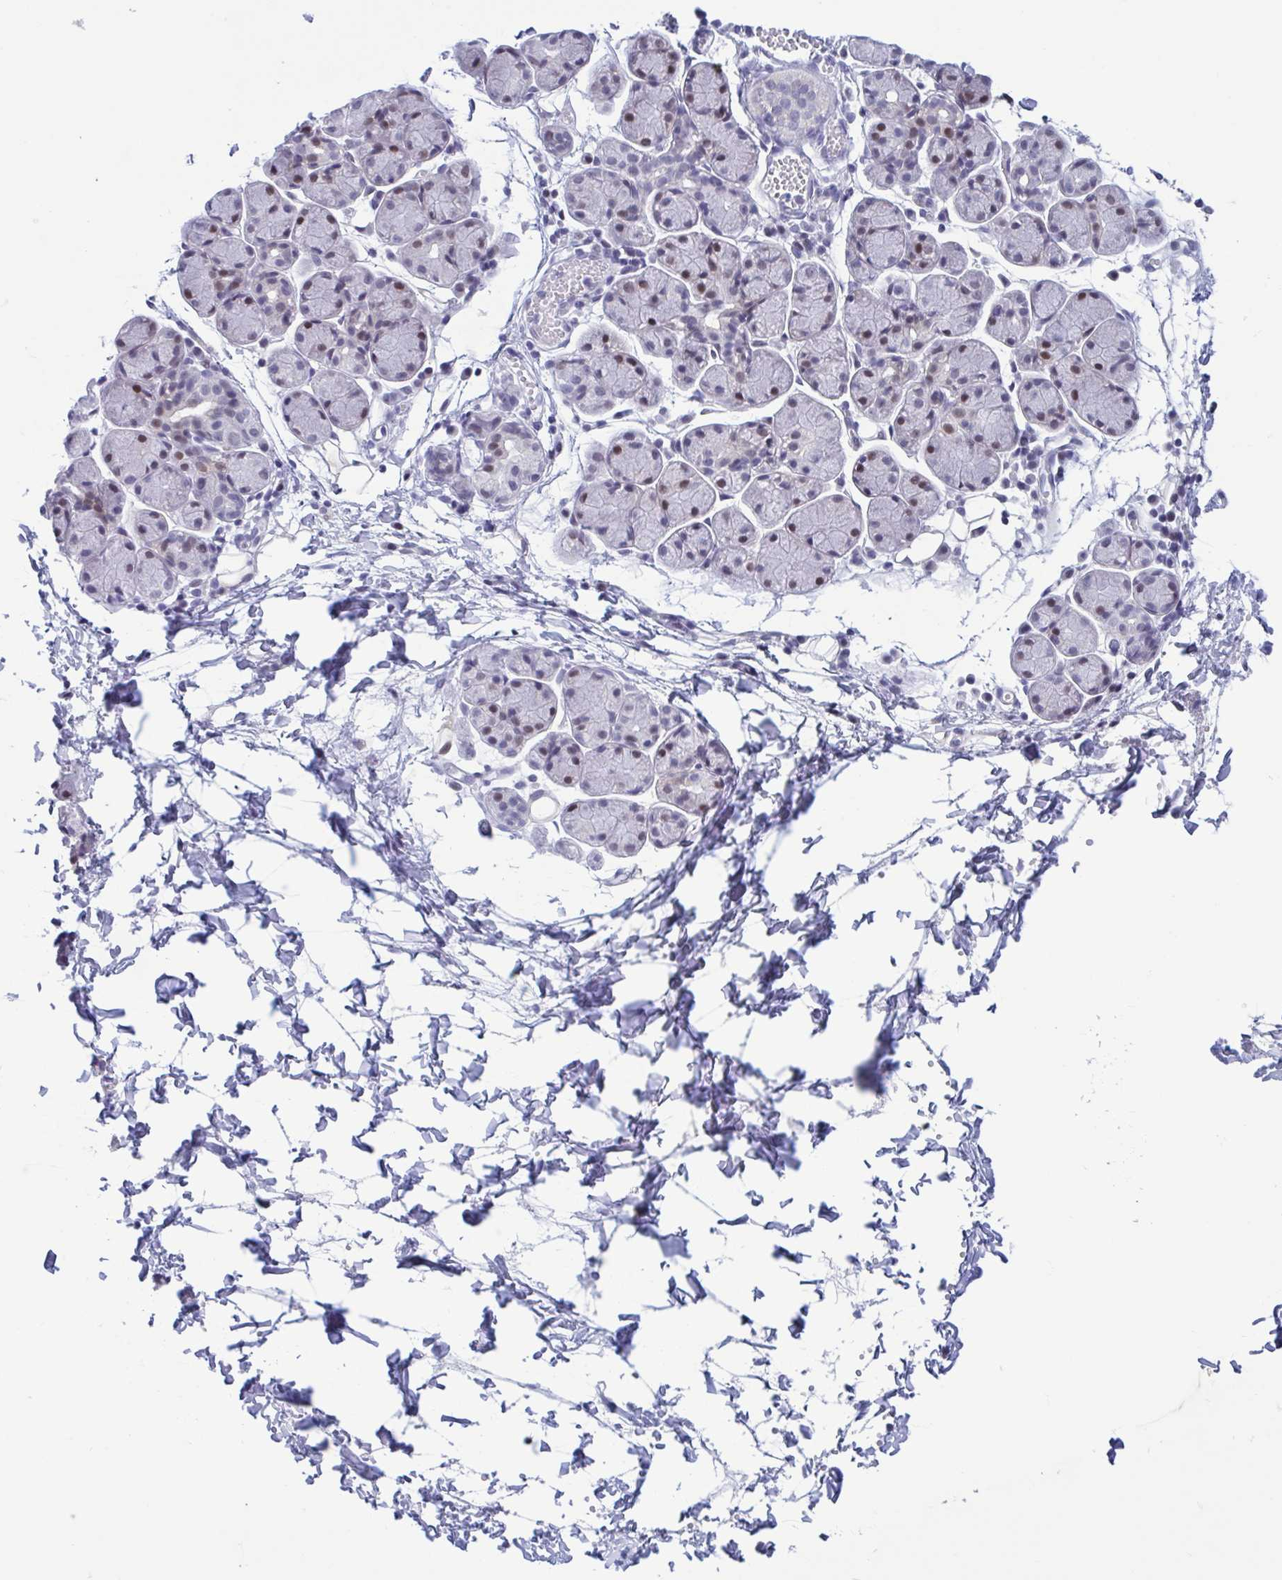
{"staining": {"intensity": "weak", "quantity": "<25%", "location": "nuclear"}, "tissue": "salivary gland", "cell_type": "Glandular cells", "image_type": "normal", "snomed": [{"axis": "morphology", "description": "Normal tissue, NOS"}, {"axis": "morphology", "description": "Inflammation, NOS"}, {"axis": "topography", "description": "Lymph node"}, {"axis": "topography", "description": "Salivary gland"}], "caption": "Protein analysis of benign salivary gland demonstrates no significant positivity in glandular cells.", "gene": "PERM1", "patient": {"sex": "male", "age": 3}}